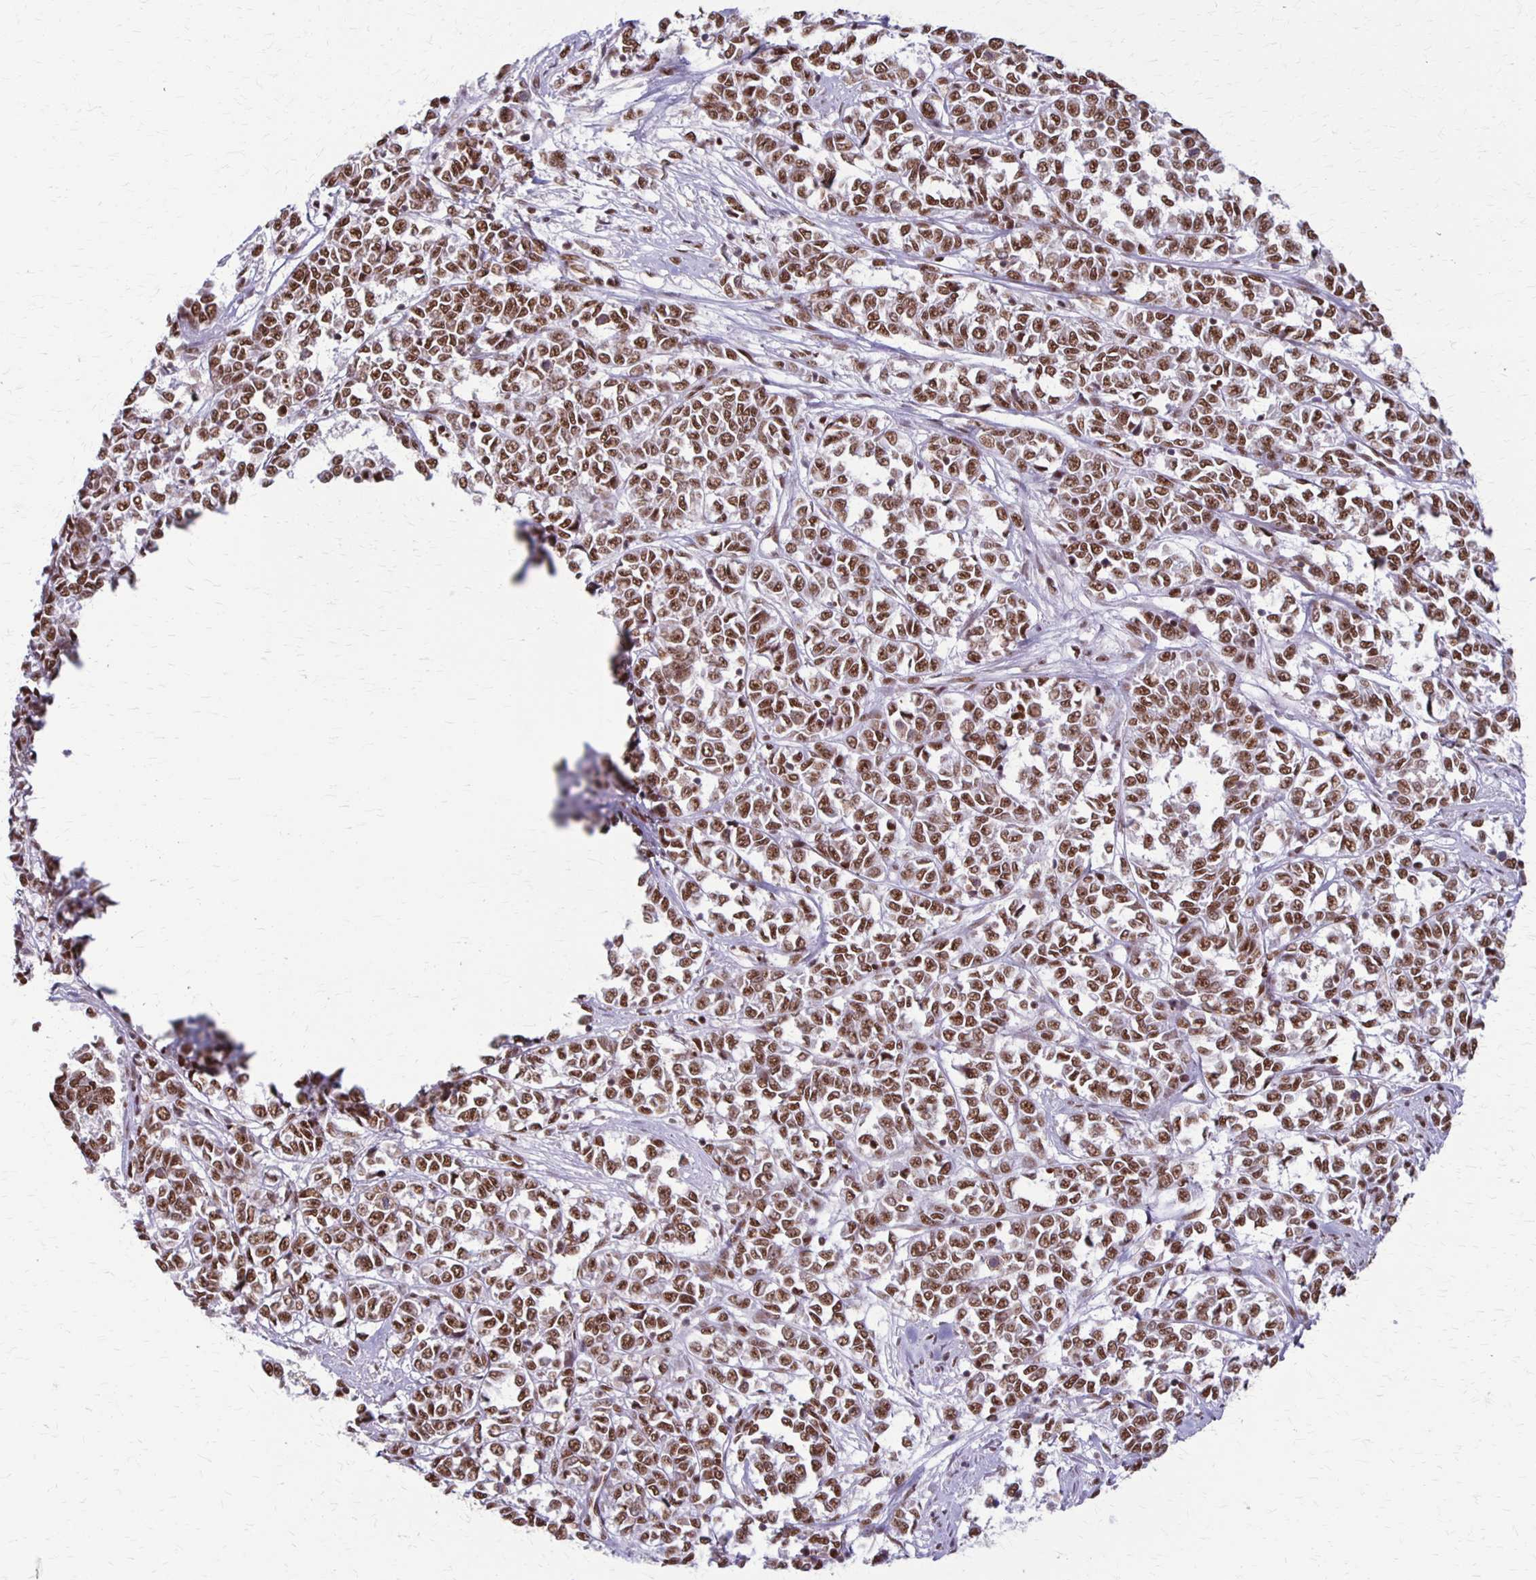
{"staining": {"intensity": "moderate", "quantity": ">75%", "location": "cytoplasmic/membranous,nuclear"}, "tissue": "melanoma", "cell_type": "Tumor cells", "image_type": "cancer", "snomed": [{"axis": "morphology", "description": "Malignant melanoma, NOS"}, {"axis": "topography", "description": "Skin"}], "caption": "Malignant melanoma stained with immunohistochemistry displays moderate cytoplasmic/membranous and nuclear positivity in about >75% of tumor cells.", "gene": "XRCC6", "patient": {"sex": "female", "age": 72}}